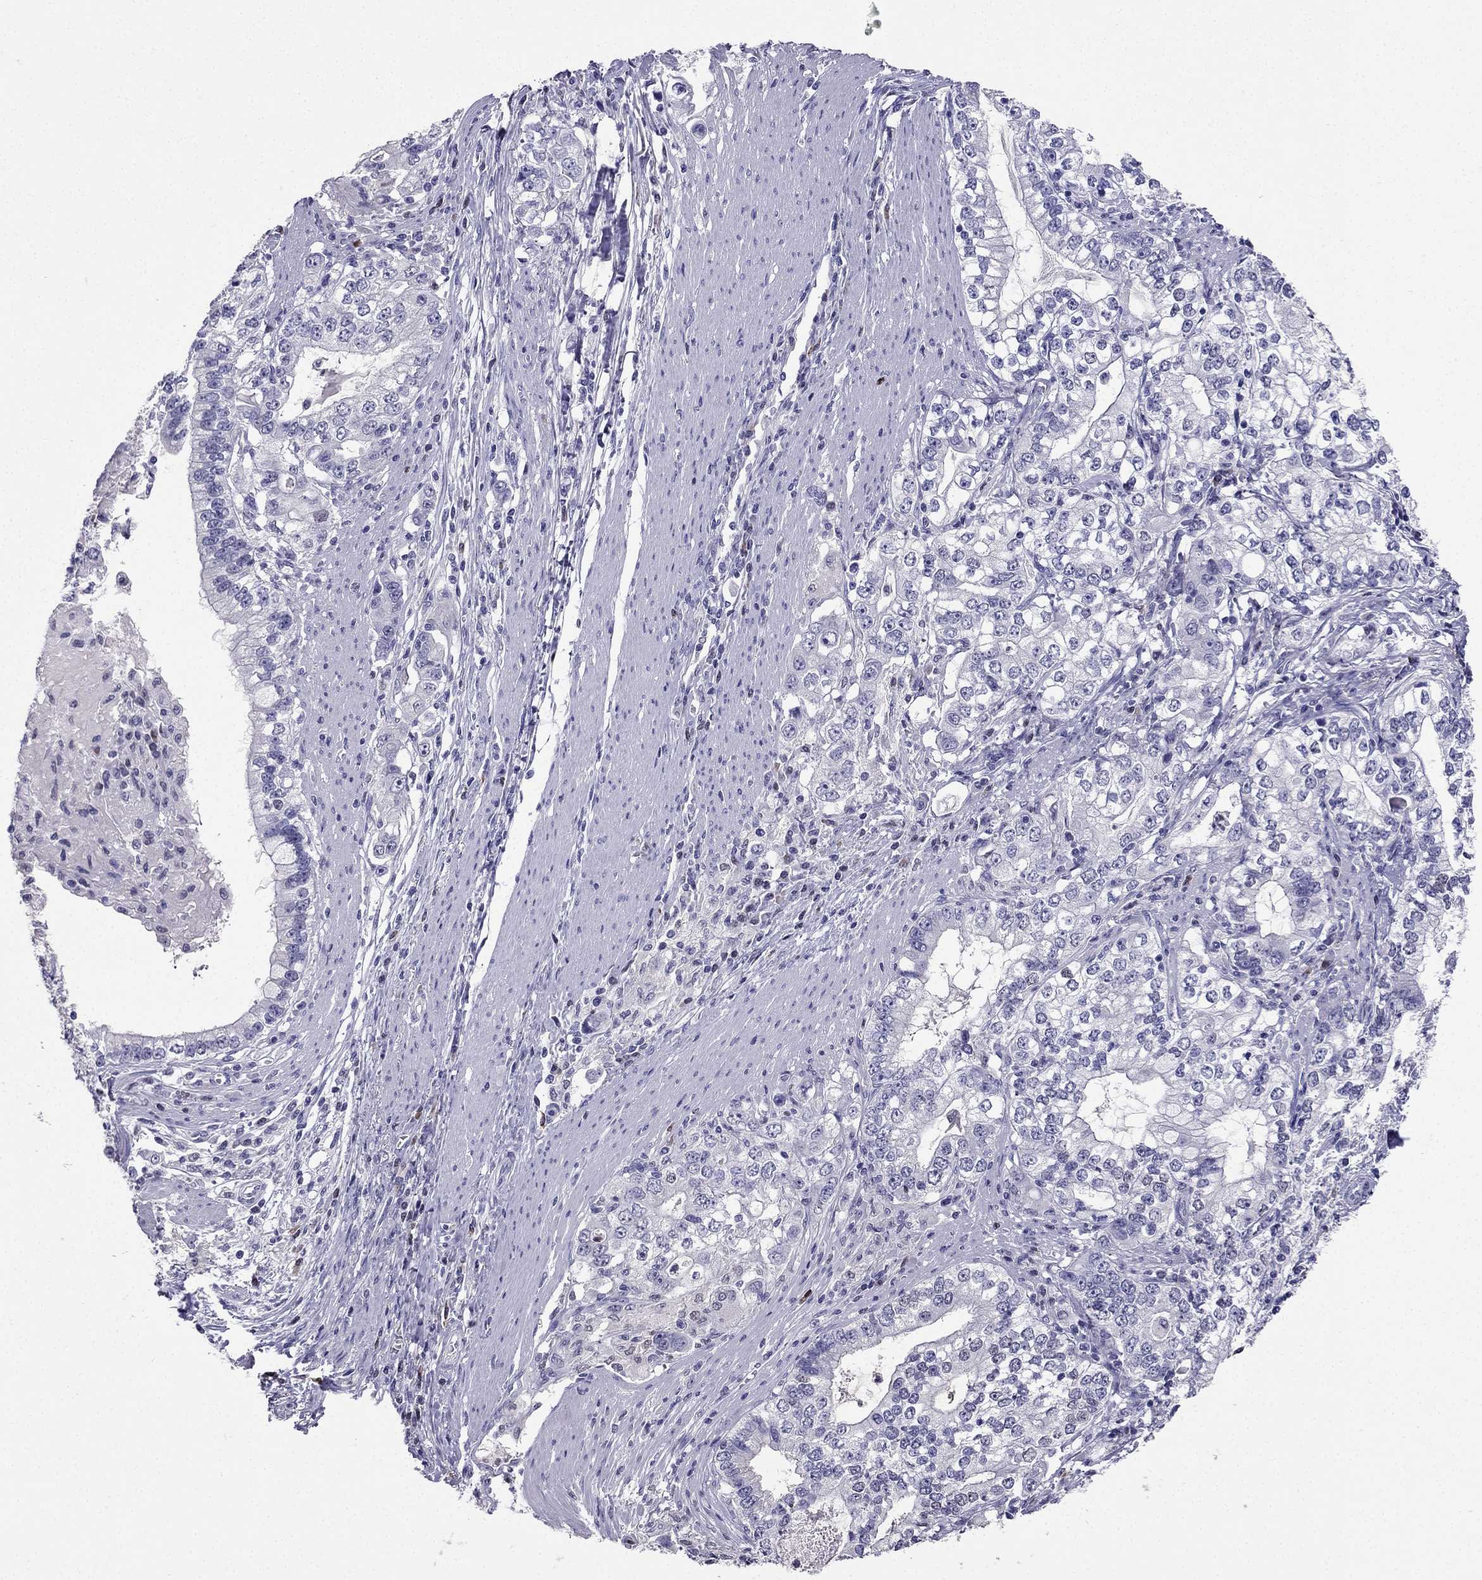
{"staining": {"intensity": "negative", "quantity": "none", "location": "none"}, "tissue": "stomach cancer", "cell_type": "Tumor cells", "image_type": "cancer", "snomed": [{"axis": "morphology", "description": "Adenocarcinoma, NOS"}, {"axis": "topography", "description": "Stomach, lower"}], "caption": "An immunohistochemistry (IHC) photomicrograph of adenocarcinoma (stomach) is shown. There is no staining in tumor cells of adenocarcinoma (stomach). (DAB immunohistochemistry, high magnification).", "gene": "ARID3A", "patient": {"sex": "female", "age": 72}}